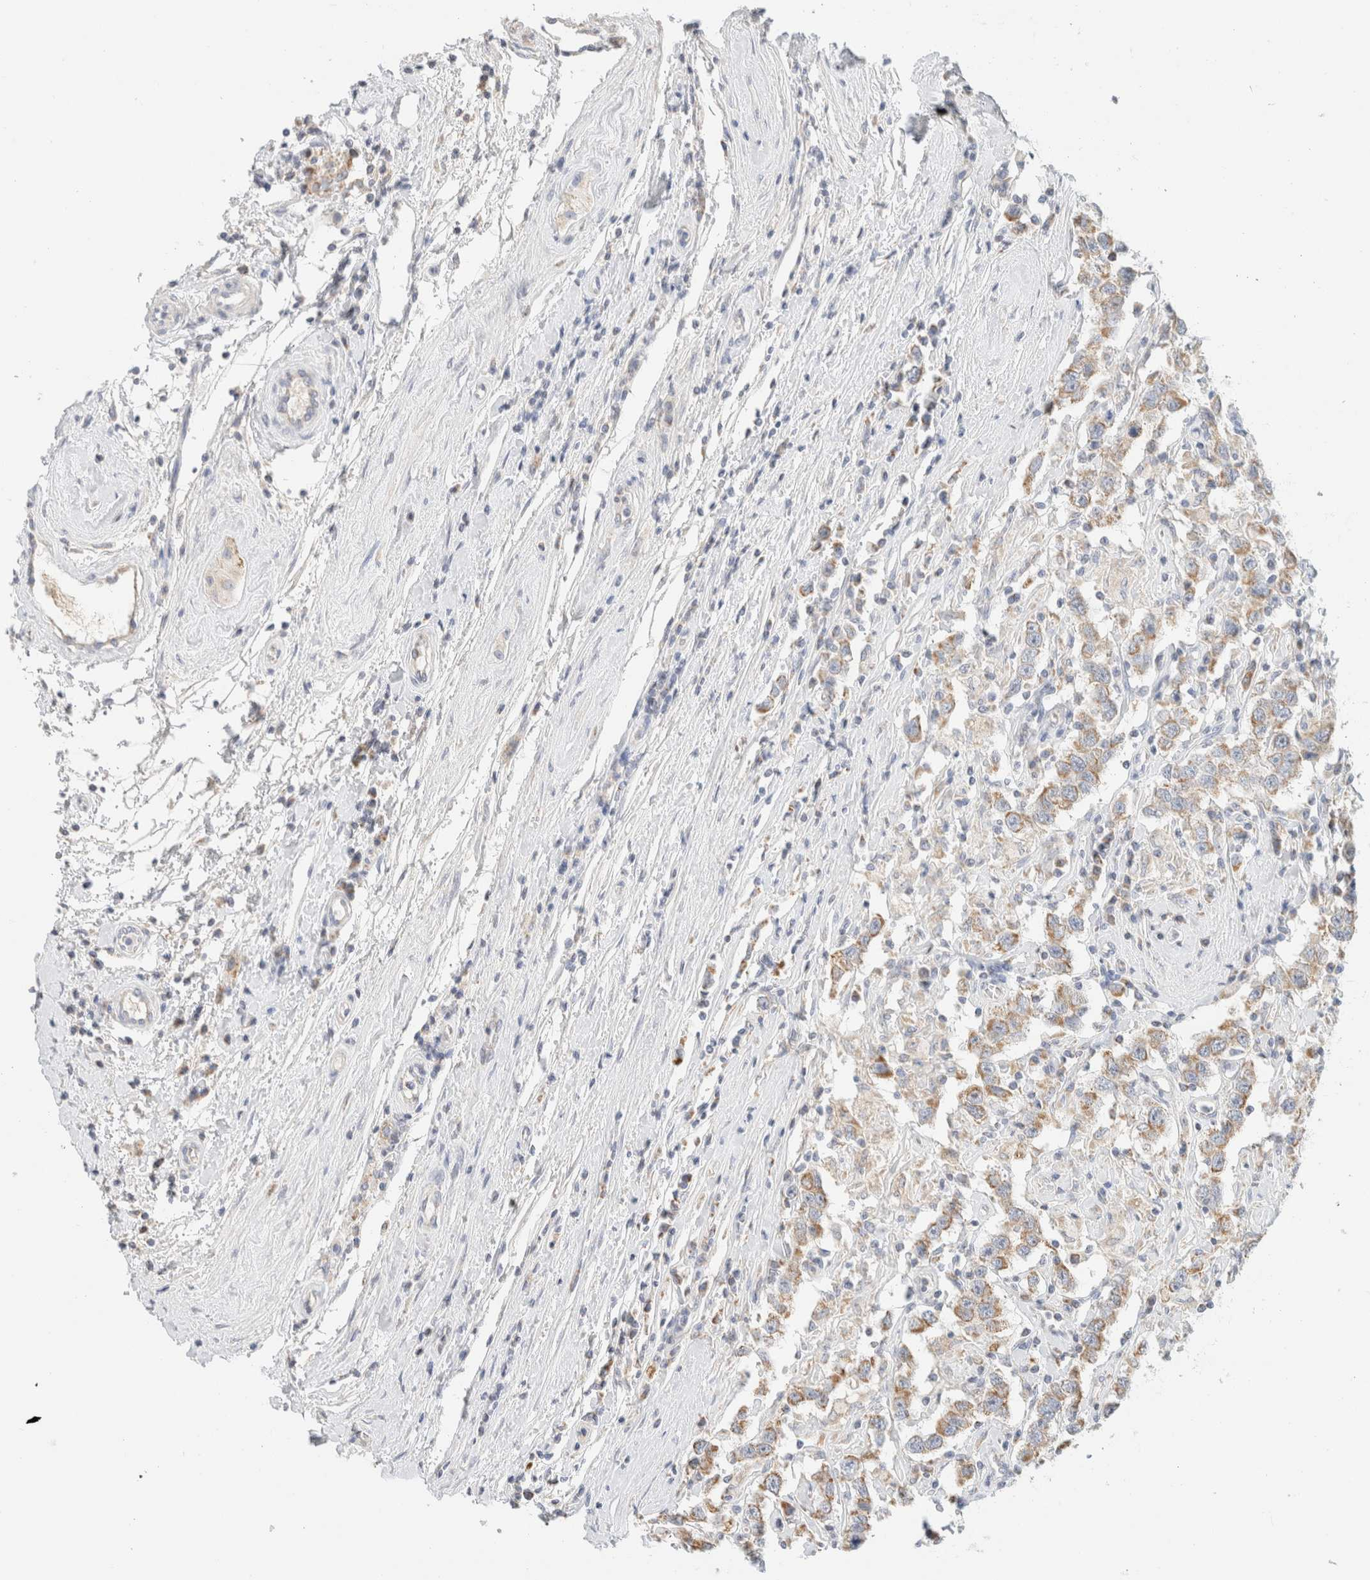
{"staining": {"intensity": "weak", "quantity": ">75%", "location": "cytoplasmic/membranous"}, "tissue": "testis cancer", "cell_type": "Tumor cells", "image_type": "cancer", "snomed": [{"axis": "morphology", "description": "Seminoma, NOS"}, {"axis": "topography", "description": "Testis"}], "caption": "Testis cancer (seminoma) tissue exhibits weak cytoplasmic/membranous positivity in approximately >75% of tumor cells", "gene": "HDHD3", "patient": {"sex": "male", "age": 41}}